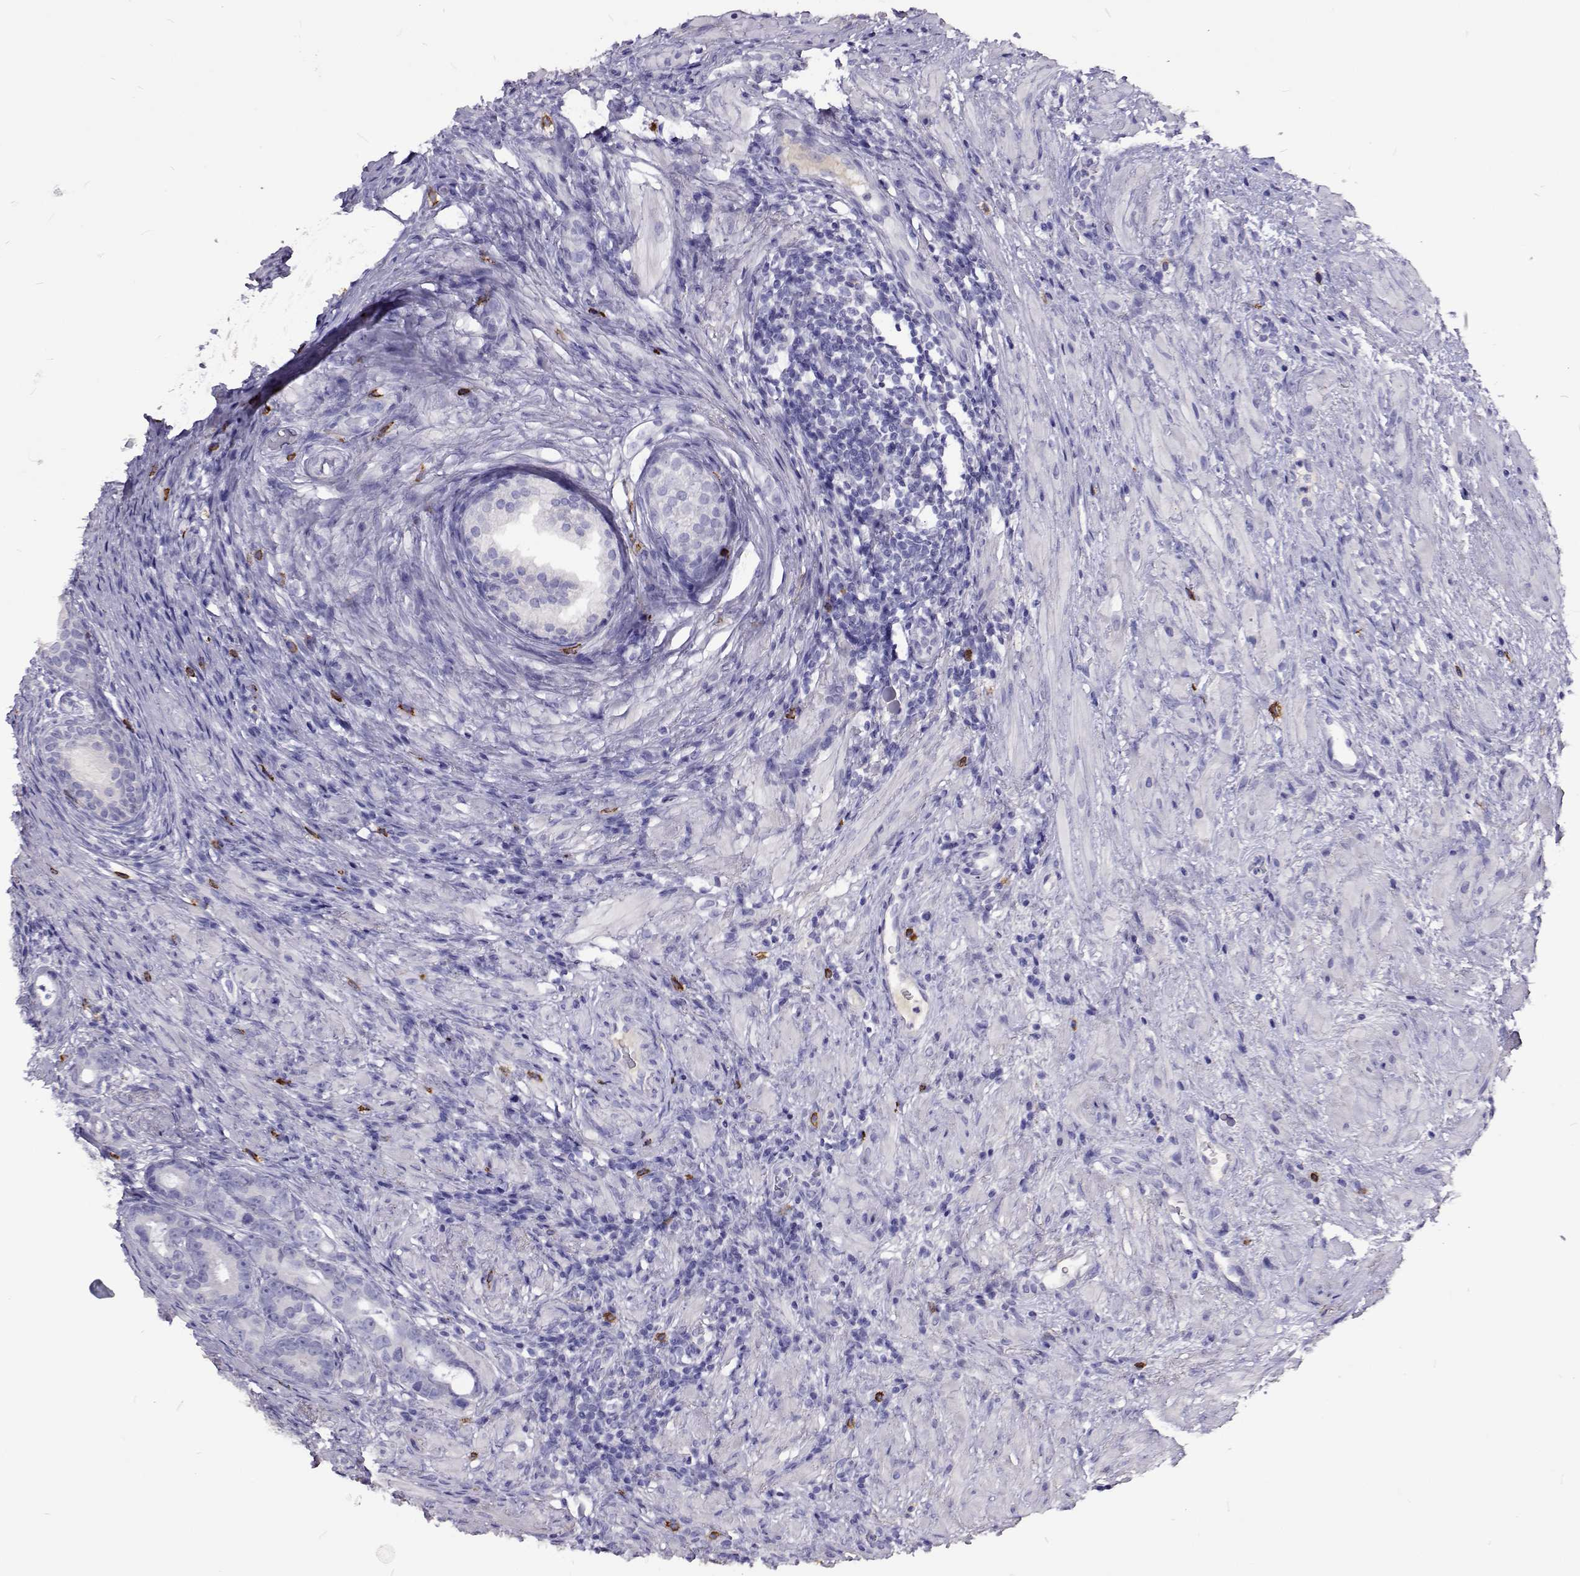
{"staining": {"intensity": "negative", "quantity": "none", "location": "none"}, "tissue": "prostate cancer", "cell_type": "Tumor cells", "image_type": "cancer", "snomed": [{"axis": "morphology", "description": "Adenocarcinoma, Low grade"}, {"axis": "topography", "description": "Prostate and seminal vesicle, NOS"}], "caption": "Adenocarcinoma (low-grade) (prostate) stained for a protein using IHC shows no positivity tumor cells.", "gene": "CFAP44", "patient": {"sex": "male", "age": 71}}